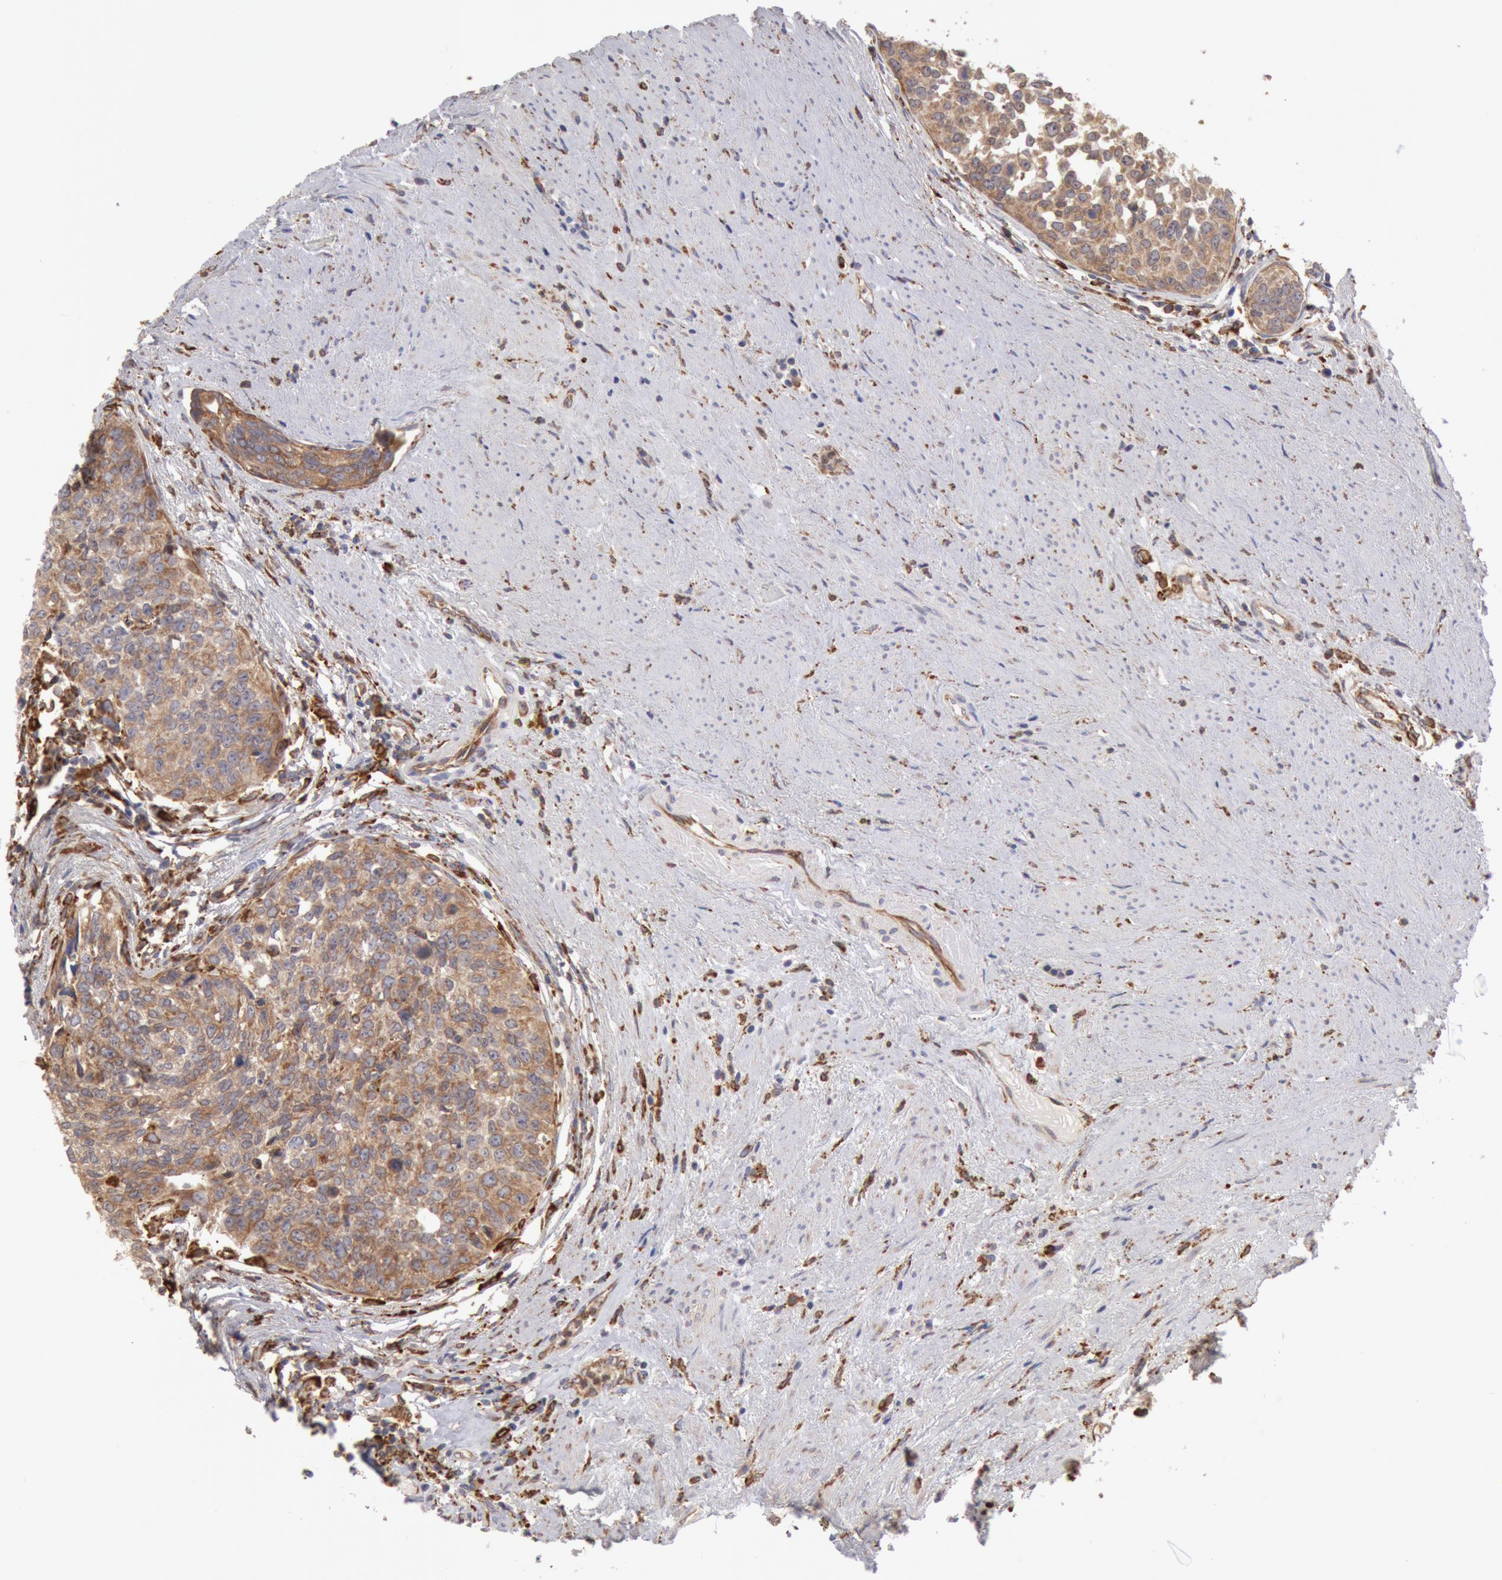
{"staining": {"intensity": "moderate", "quantity": ">75%", "location": "cytoplasmic/membranous"}, "tissue": "urothelial cancer", "cell_type": "Tumor cells", "image_type": "cancer", "snomed": [{"axis": "morphology", "description": "Urothelial carcinoma, High grade"}, {"axis": "topography", "description": "Urinary bladder"}], "caption": "Immunohistochemical staining of human high-grade urothelial carcinoma shows medium levels of moderate cytoplasmic/membranous expression in about >75% of tumor cells.", "gene": "ERP44", "patient": {"sex": "male", "age": 81}}